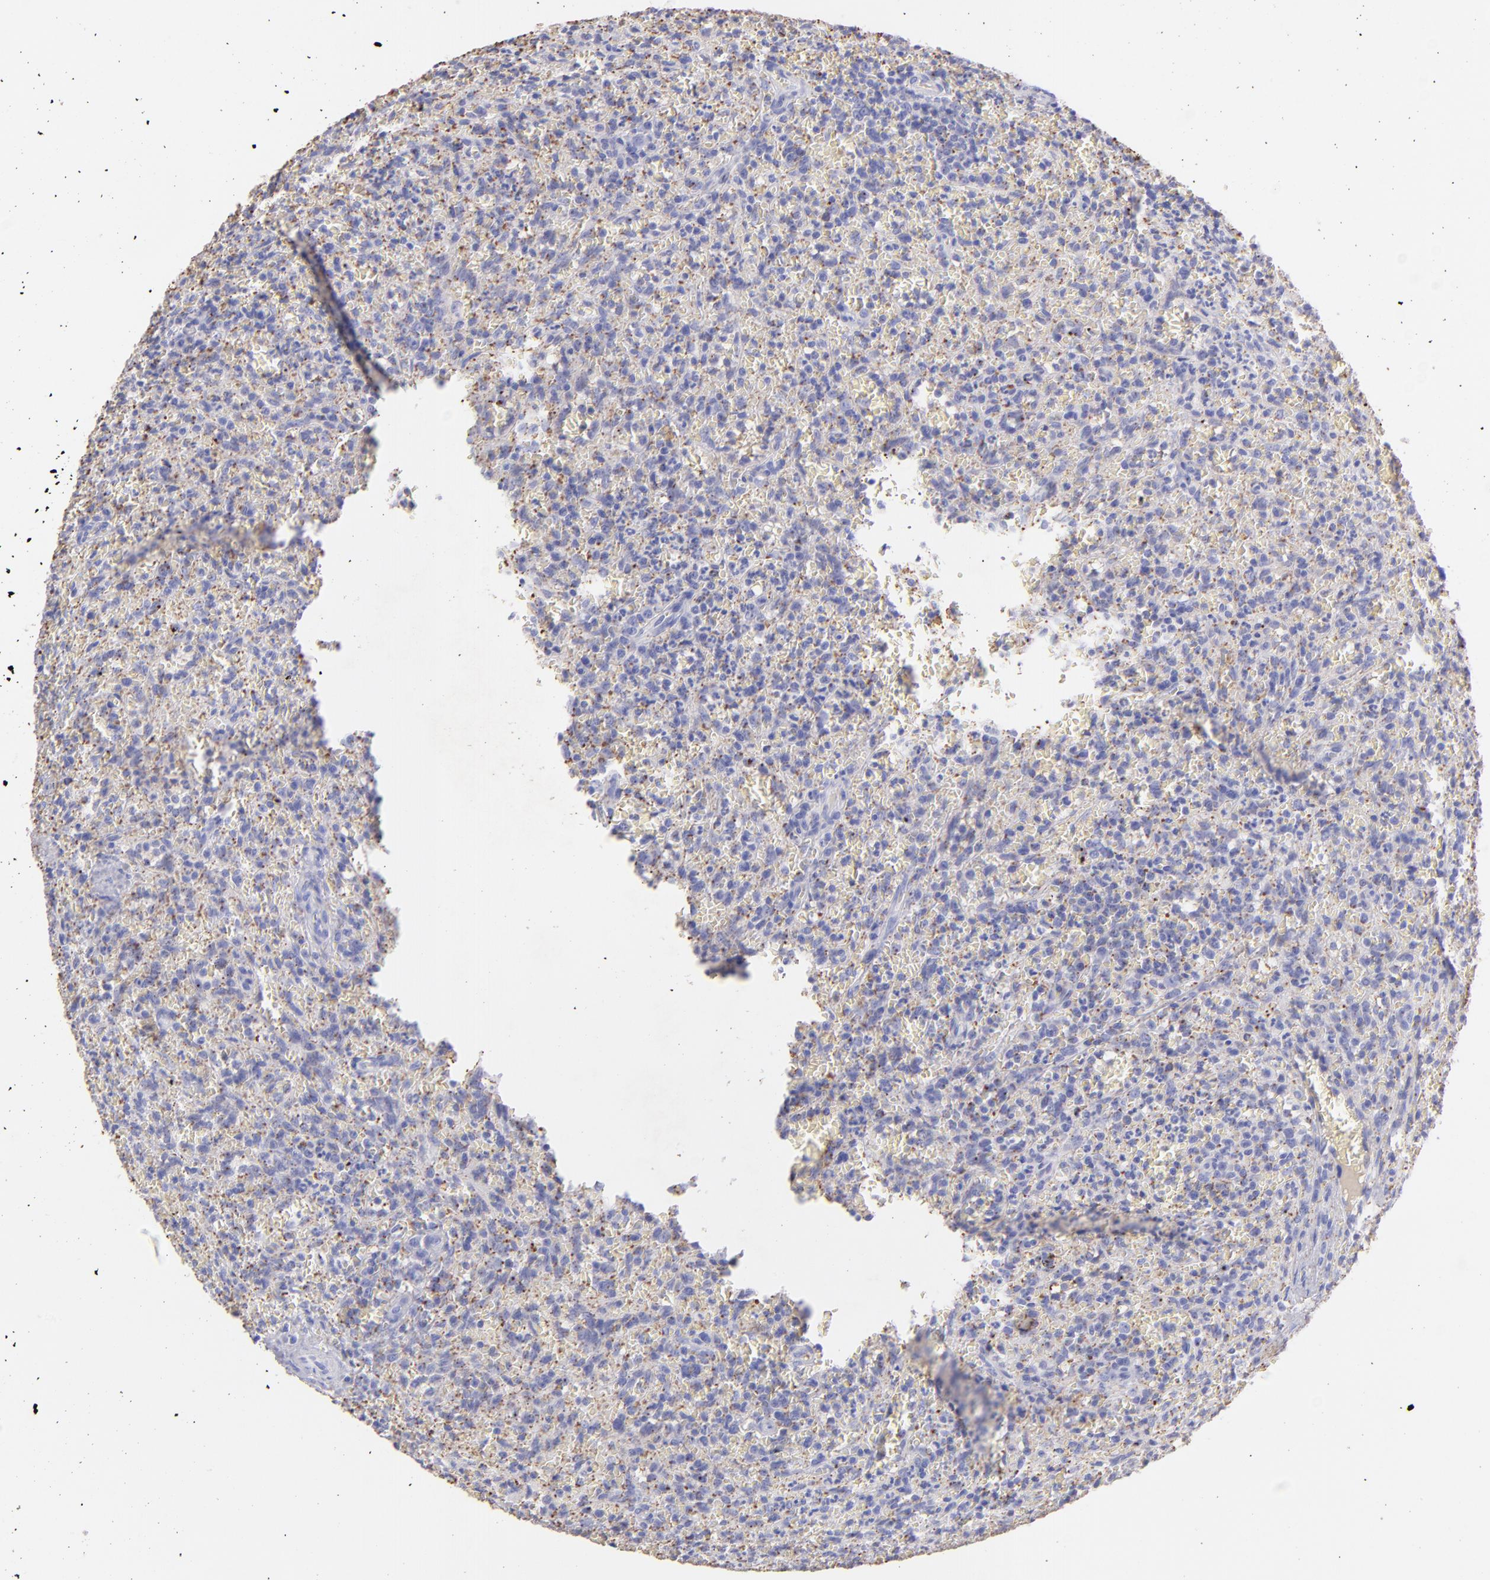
{"staining": {"intensity": "negative", "quantity": "none", "location": "none"}, "tissue": "lymphoma", "cell_type": "Tumor cells", "image_type": "cancer", "snomed": [{"axis": "morphology", "description": "Malignant lymphoma, non-Hodgkin's type, Low grade"}, {"axis": "topography", "description": "Spleen"}], "caption": "Tumor cells are negative for protein expression in human lymphoma.", "gene": "FGB", "patient": {"sex": "female", "age": 64}}